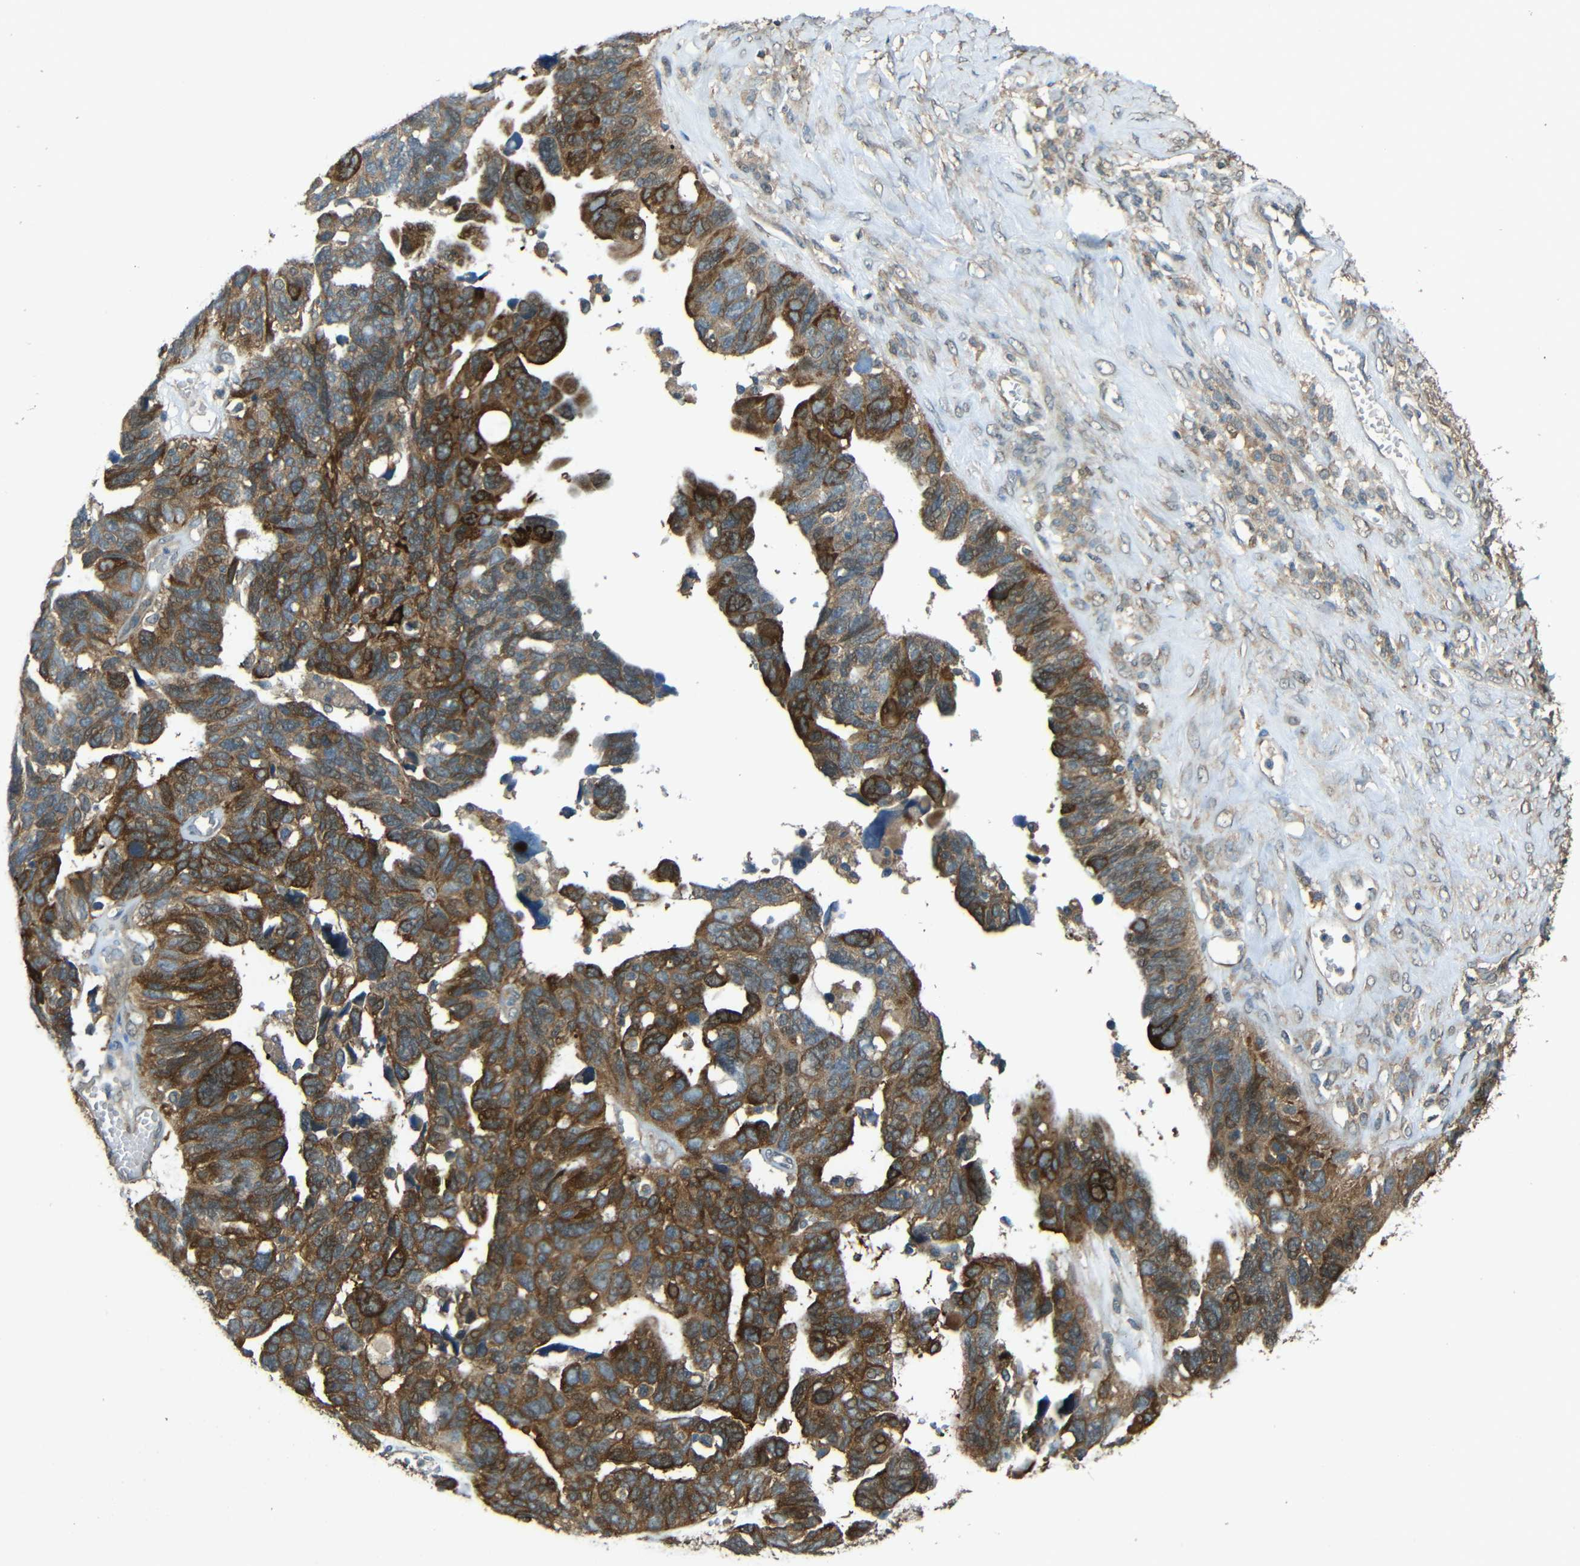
{"staining": {"intensity": "strong", "quantity": "25%-75%", "location": "cytoplasmic/membranous"}, "tissue": "ovarian cancer", "cell_type": "Tumor cells", "image_type": "cancer", "snomed": [{"axis": "morphology", "description": "Cystadenocarcinoma, serous, NOS"}, {"axis": "topography", "description": "Ovary"}], "caption": "An IHC image of neoplastic tissue is shown. Protein staining in brown shows strong cytoplasmic/membranous positivity in ovarian serous cystadenocarcinoma within tumor cells.", "gene": "ACACA", "patient": {"sex": "female", "age": 79}}